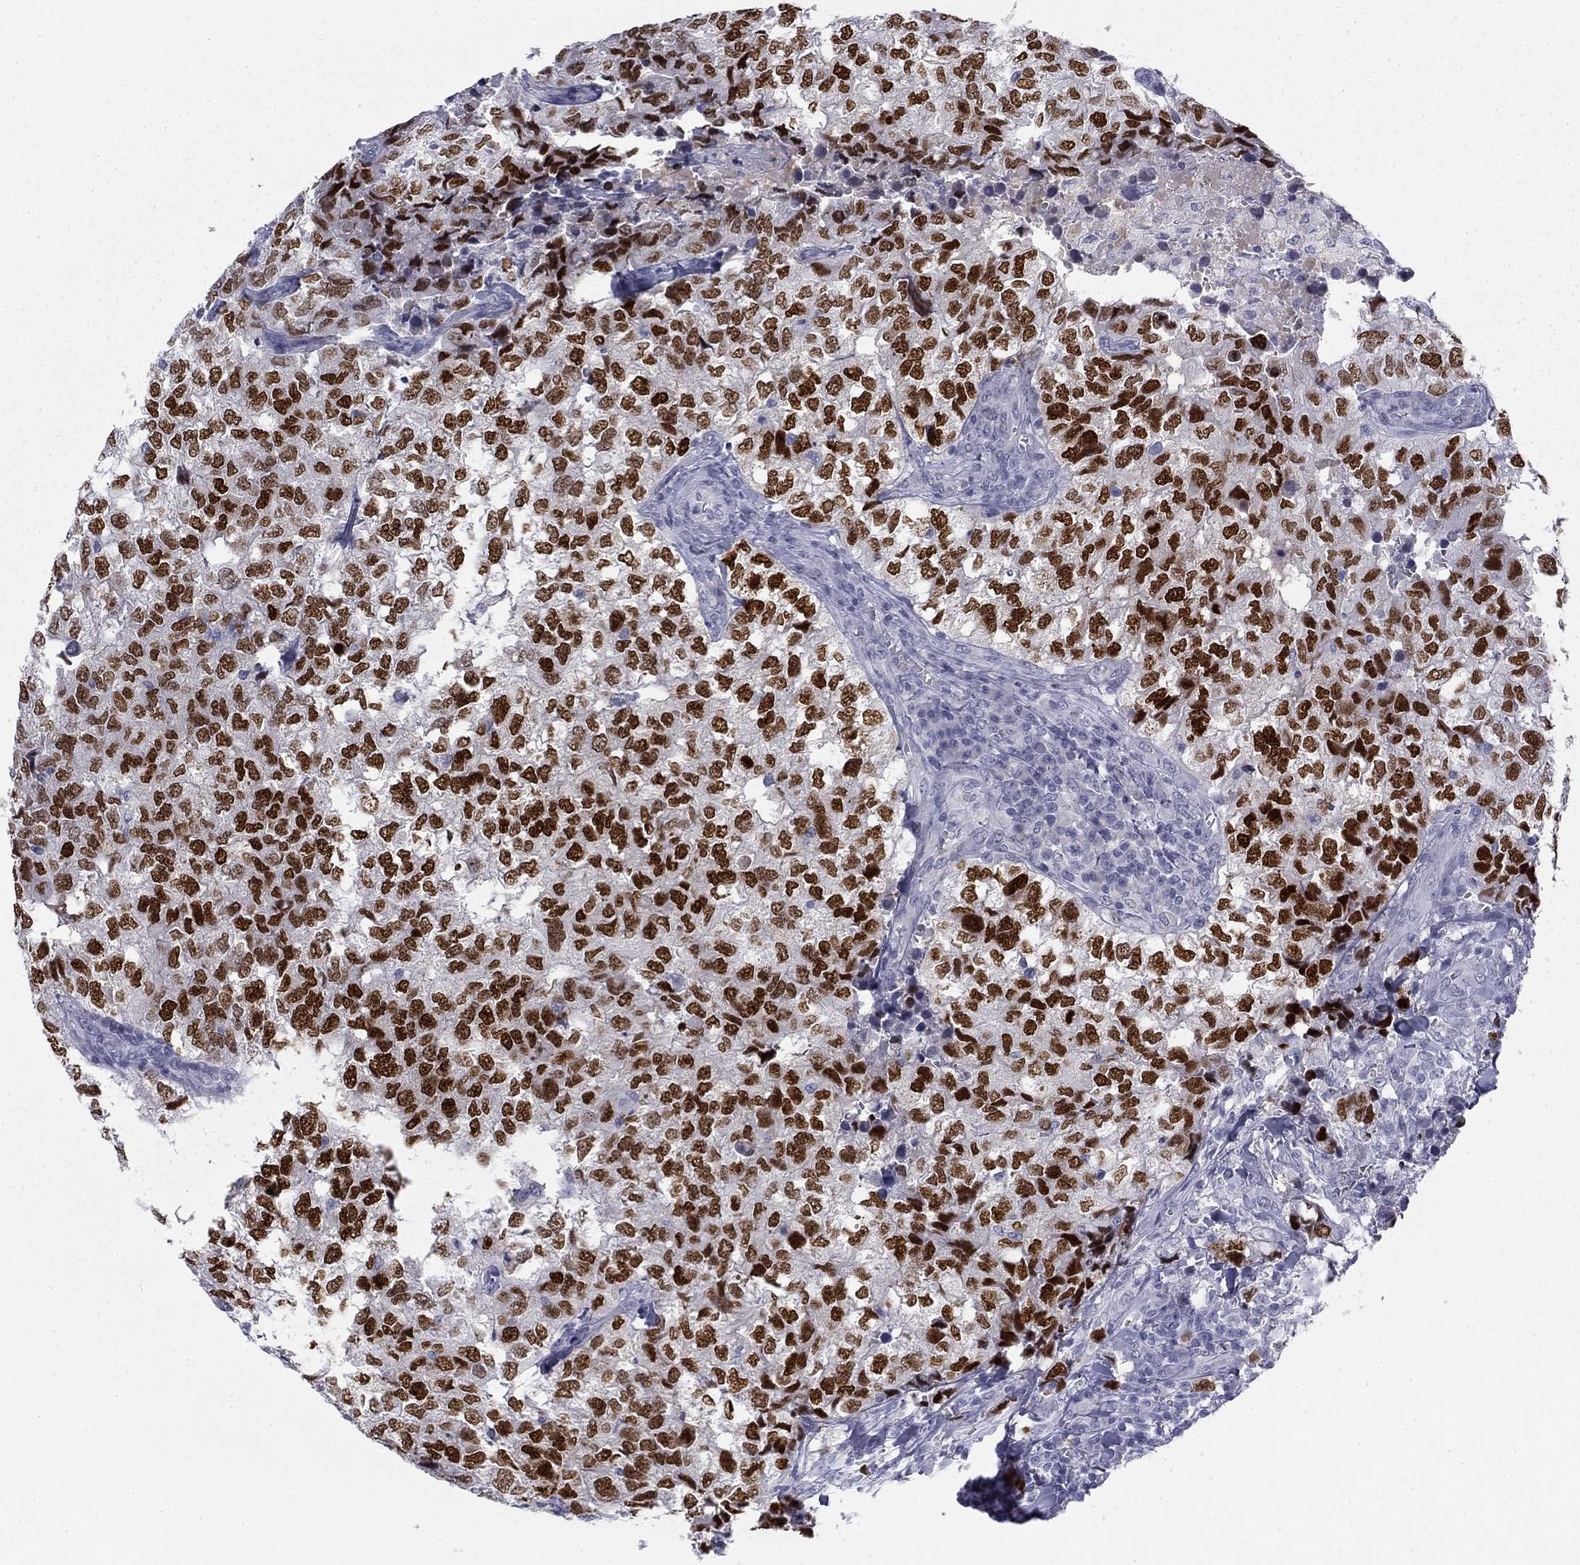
{"staining": {"intensity": "strong", "quantity": ">75%", "location": "nuclear"}, "tissue": "breast cancer", "cell_type": "Tumor cells", "image_type": "cancer", "snomed": [{"axis": "morphology", "description": "Duct carcinoma"}, {"axis": "topography", "description": "Breast"}], "caption": "Breast invasive ductal carcinoma stained for a protein (brown) demonstrates strong nuclear positive staining in approximately >75% of tumor cells.", "gene": "TFAP2B", "patient": {"sex": "female", "age": 30}}